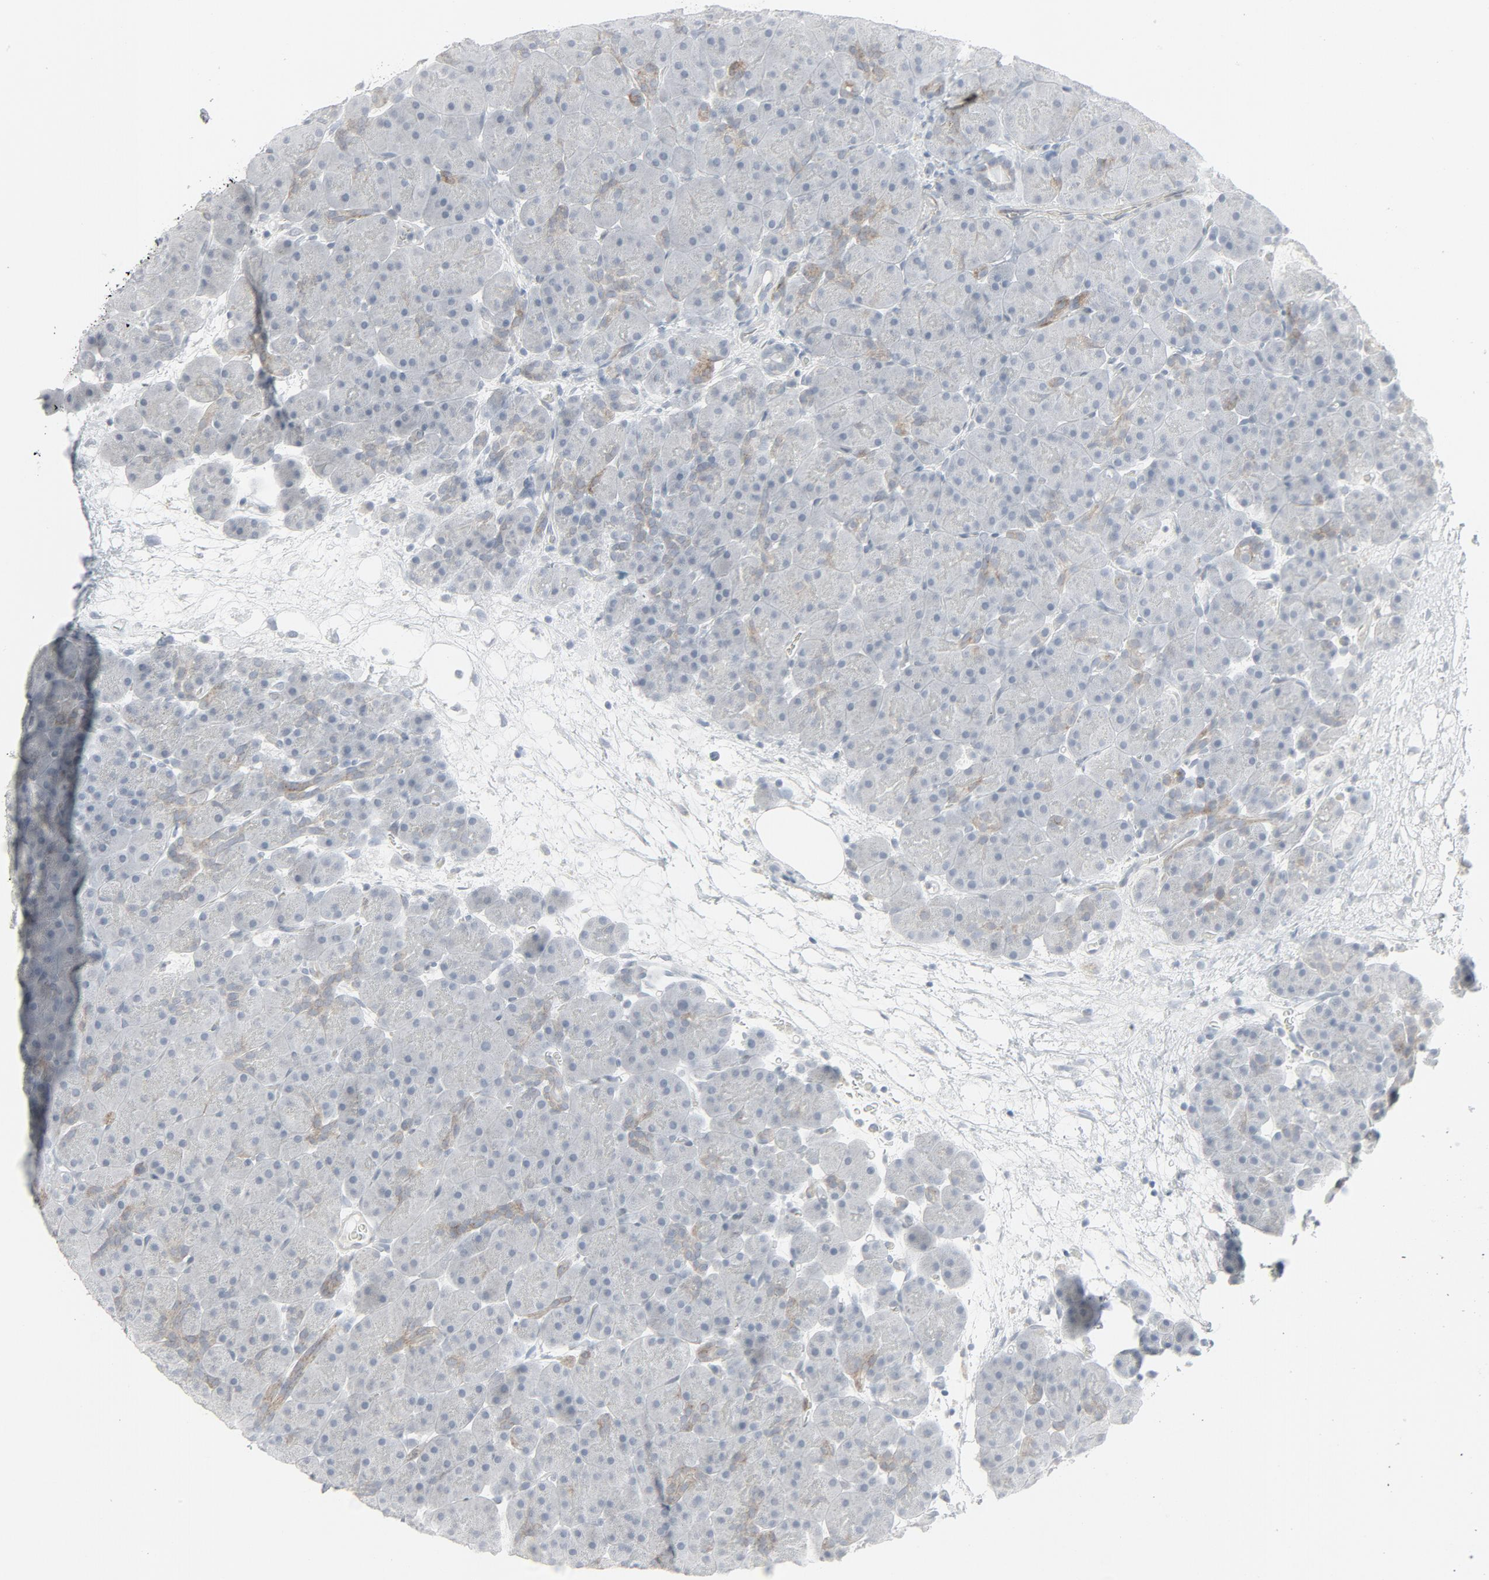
{"staining": {"intensity": "weak", "quantity": "<25%", "location": "cytoplasmic/membranous"}, "tissue": "pancreas", "cell_type": "Exocrine glandular cells", "image_type": "normal", "snomed": [{"axis": "morphology", "description": "Normal tissue, NOS"}, {"axis": "topography", "description": "Pancreas"}], "caption": "This is an IHC photomicrograph of unremarkable human pancreas. There is no staining in exocrine glandular cells.", "gene": "FGFR3", "patient": {"sex": "male", "age": 66}}